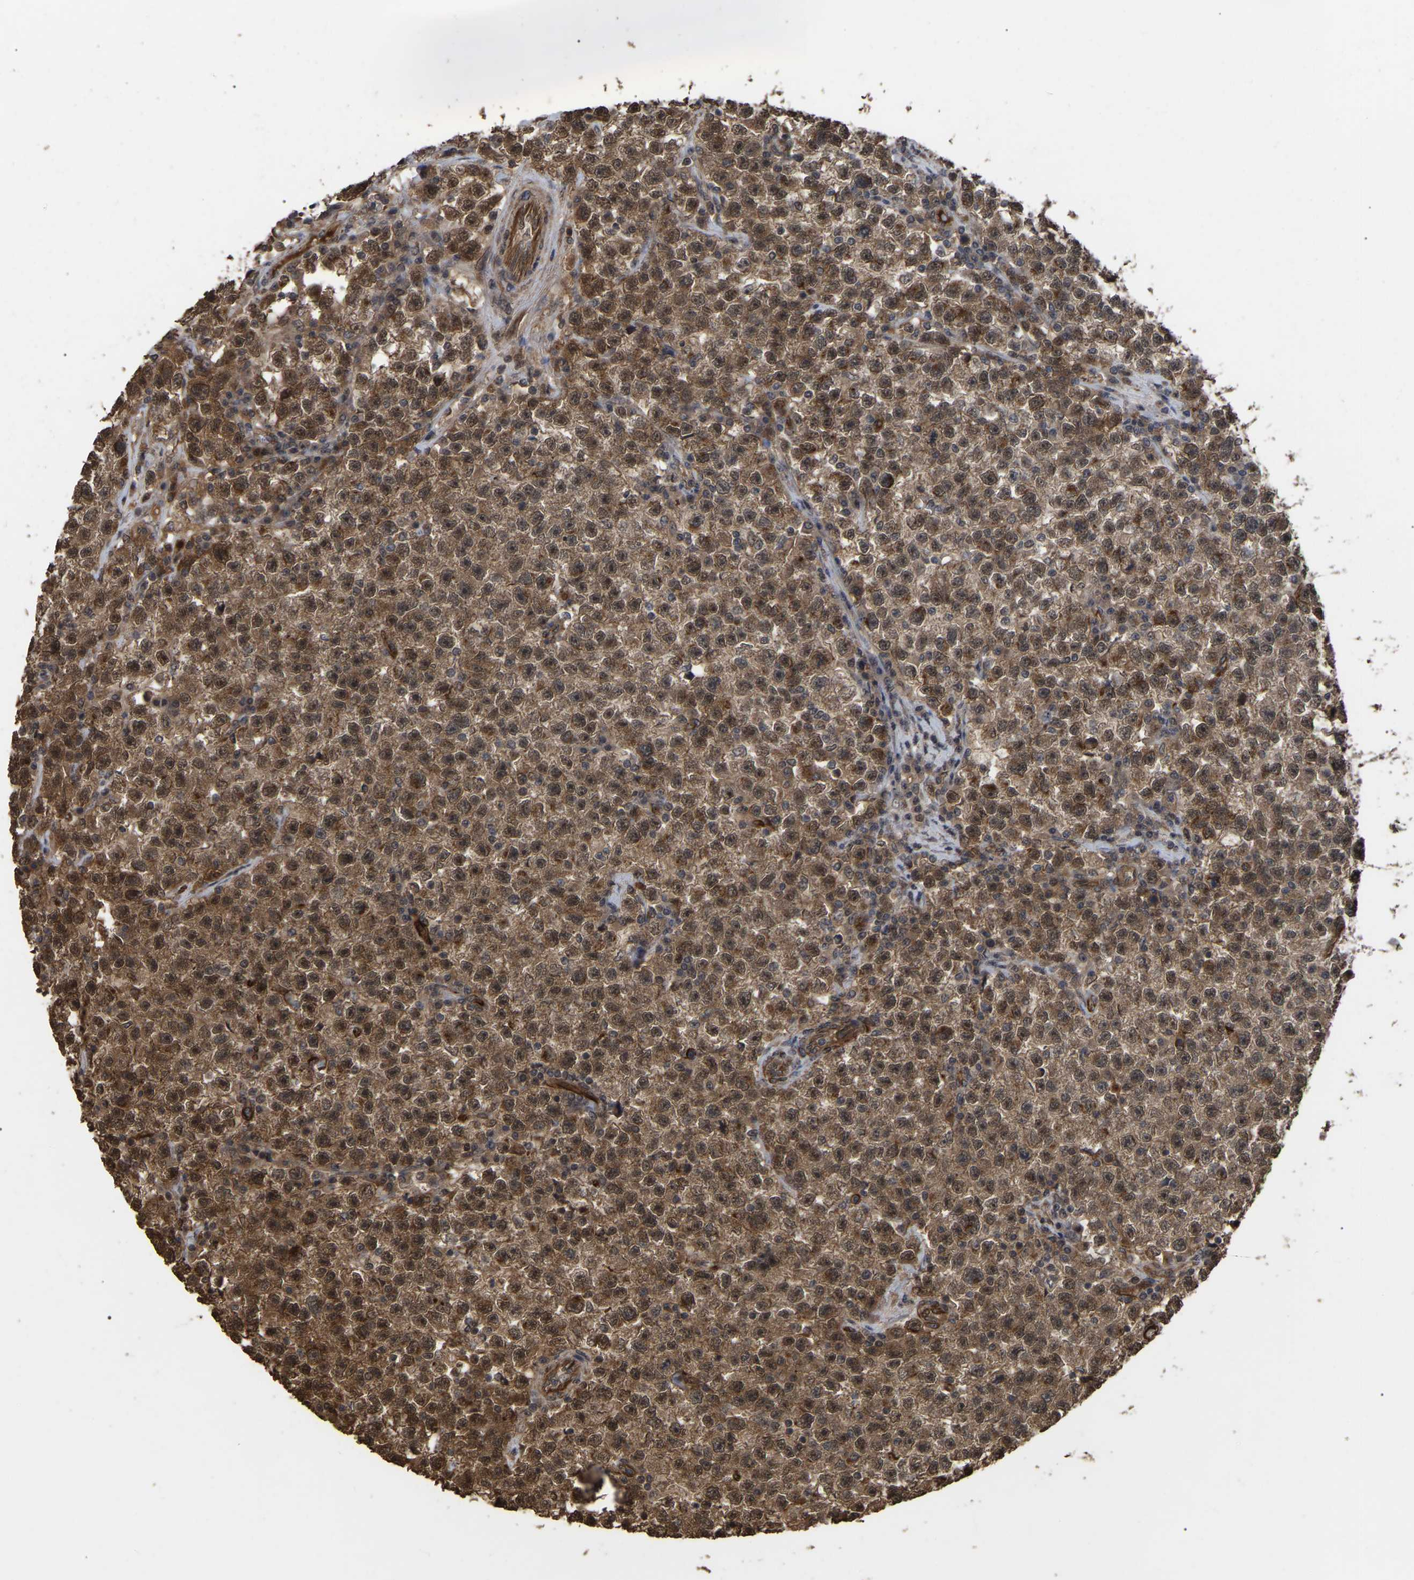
{"staining": {"intensity": "moderate", "quantity": ">75%", "location": "cytoplasmic/membranous,nuclear"}, "tissue": "testis cancer", "cell_type": "Tumor cells", "image_type": "cancer", "snomed": [{"axis": "morphology", "description": "Seminoma, NOS"}, {"axis": "topography", "description": "Testis"}], "caption": "Testis cancer (seminoma) stained with a brown dye exhibits moderate cytoplasmic/membranous and nuclear positive positivity in about >75% of tumor cells.", "gene": "FAM161B", "patient": {"sex": "male", "age": 22}}